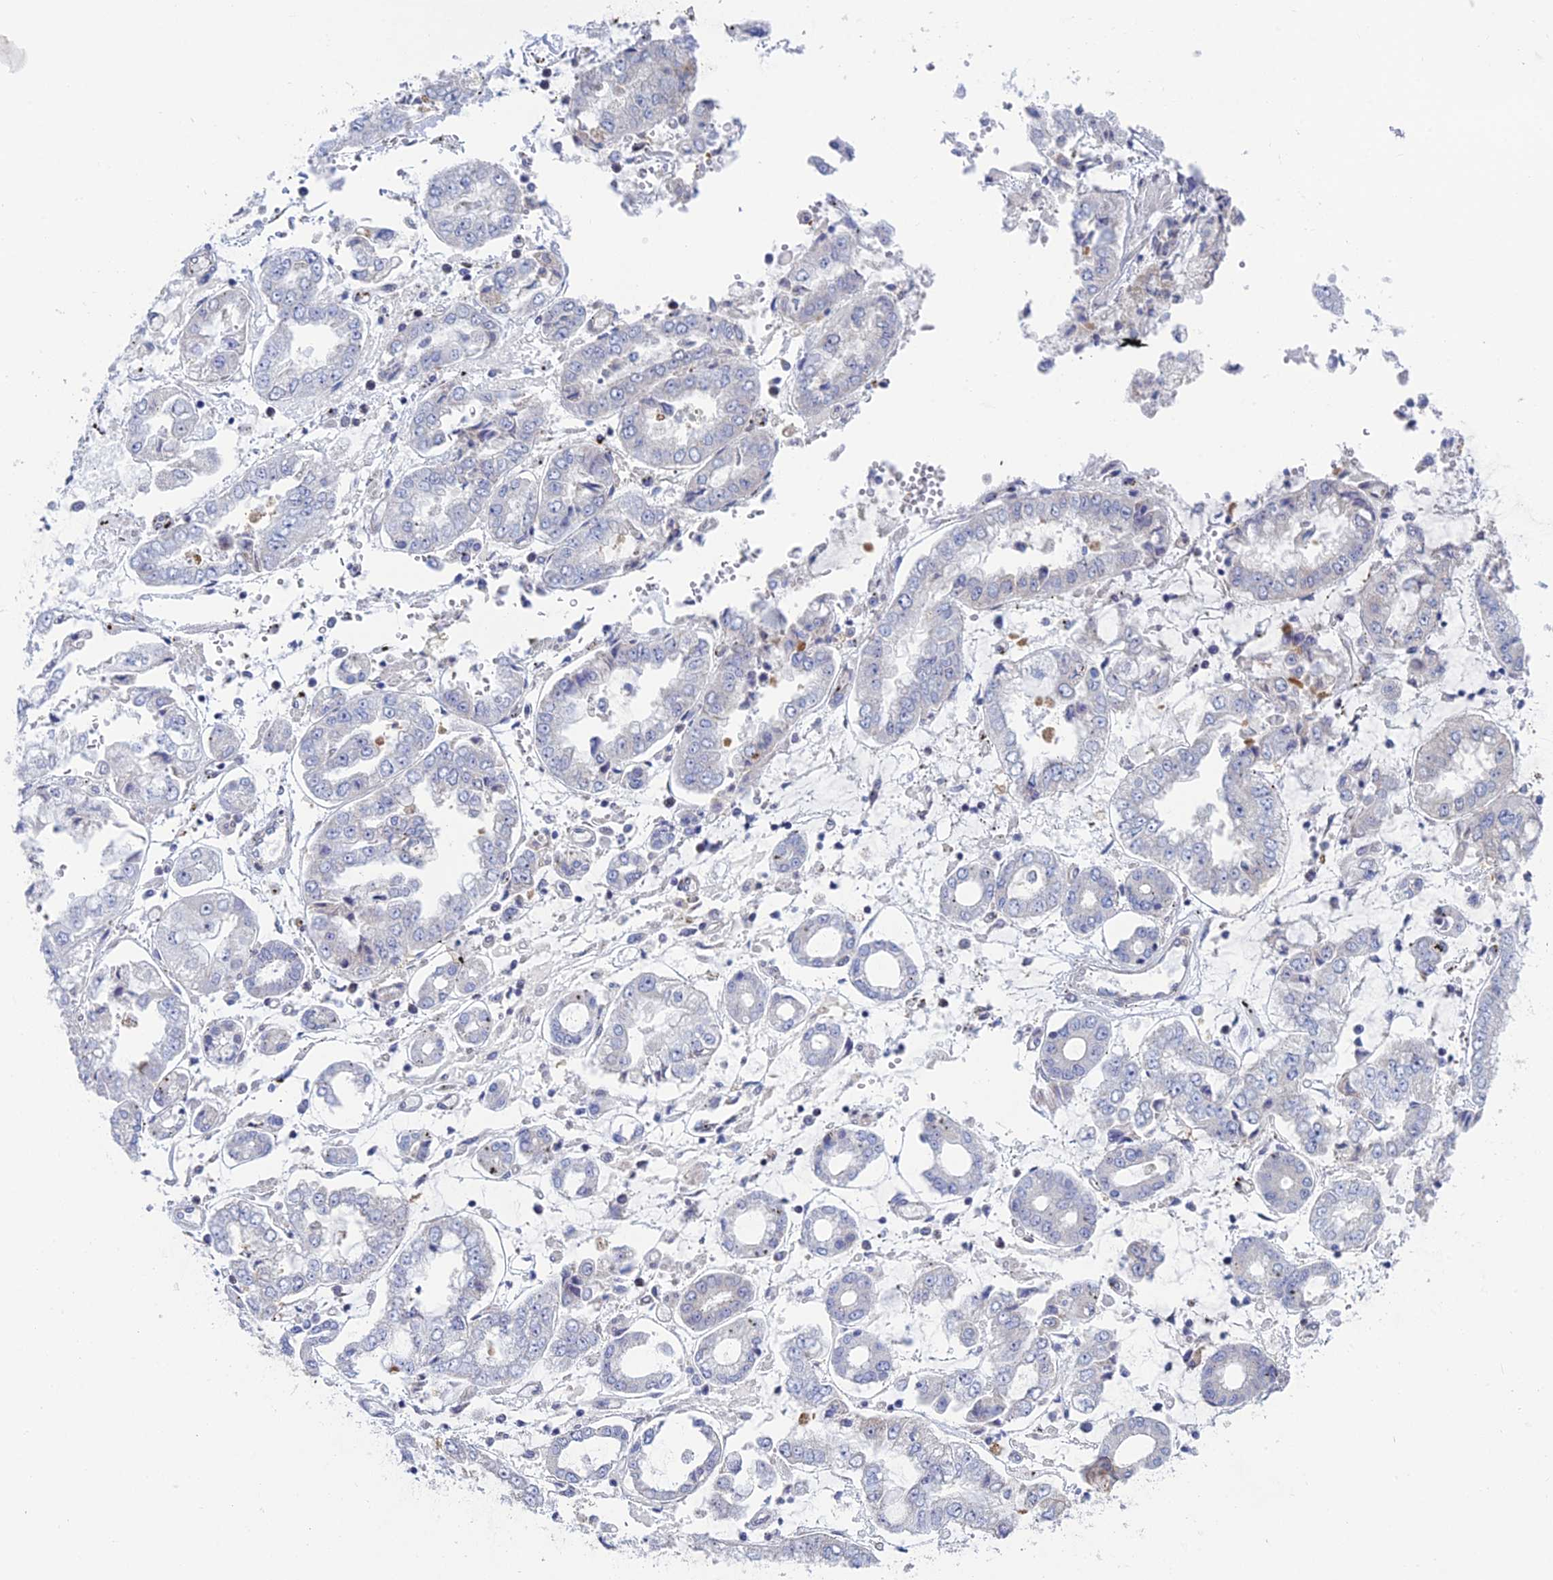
{"staining": {"intensity": "negative", "quantity": "none", "location": "none"}, "tissue": "stomach cancer", "cell_type": "Tumor cells", "image_type": "cancer", "snomed": [{"axis": "morphology", "description": "Adenocarcinoma, NOS"}, {"axis": "topography", "description": "Stomach"}], "caption": "Tumor cells show no significant protein staining in adenocarcinoma (stomach).", "gene": "SRA1", "patient": {"sex": "male", "age": 76}}